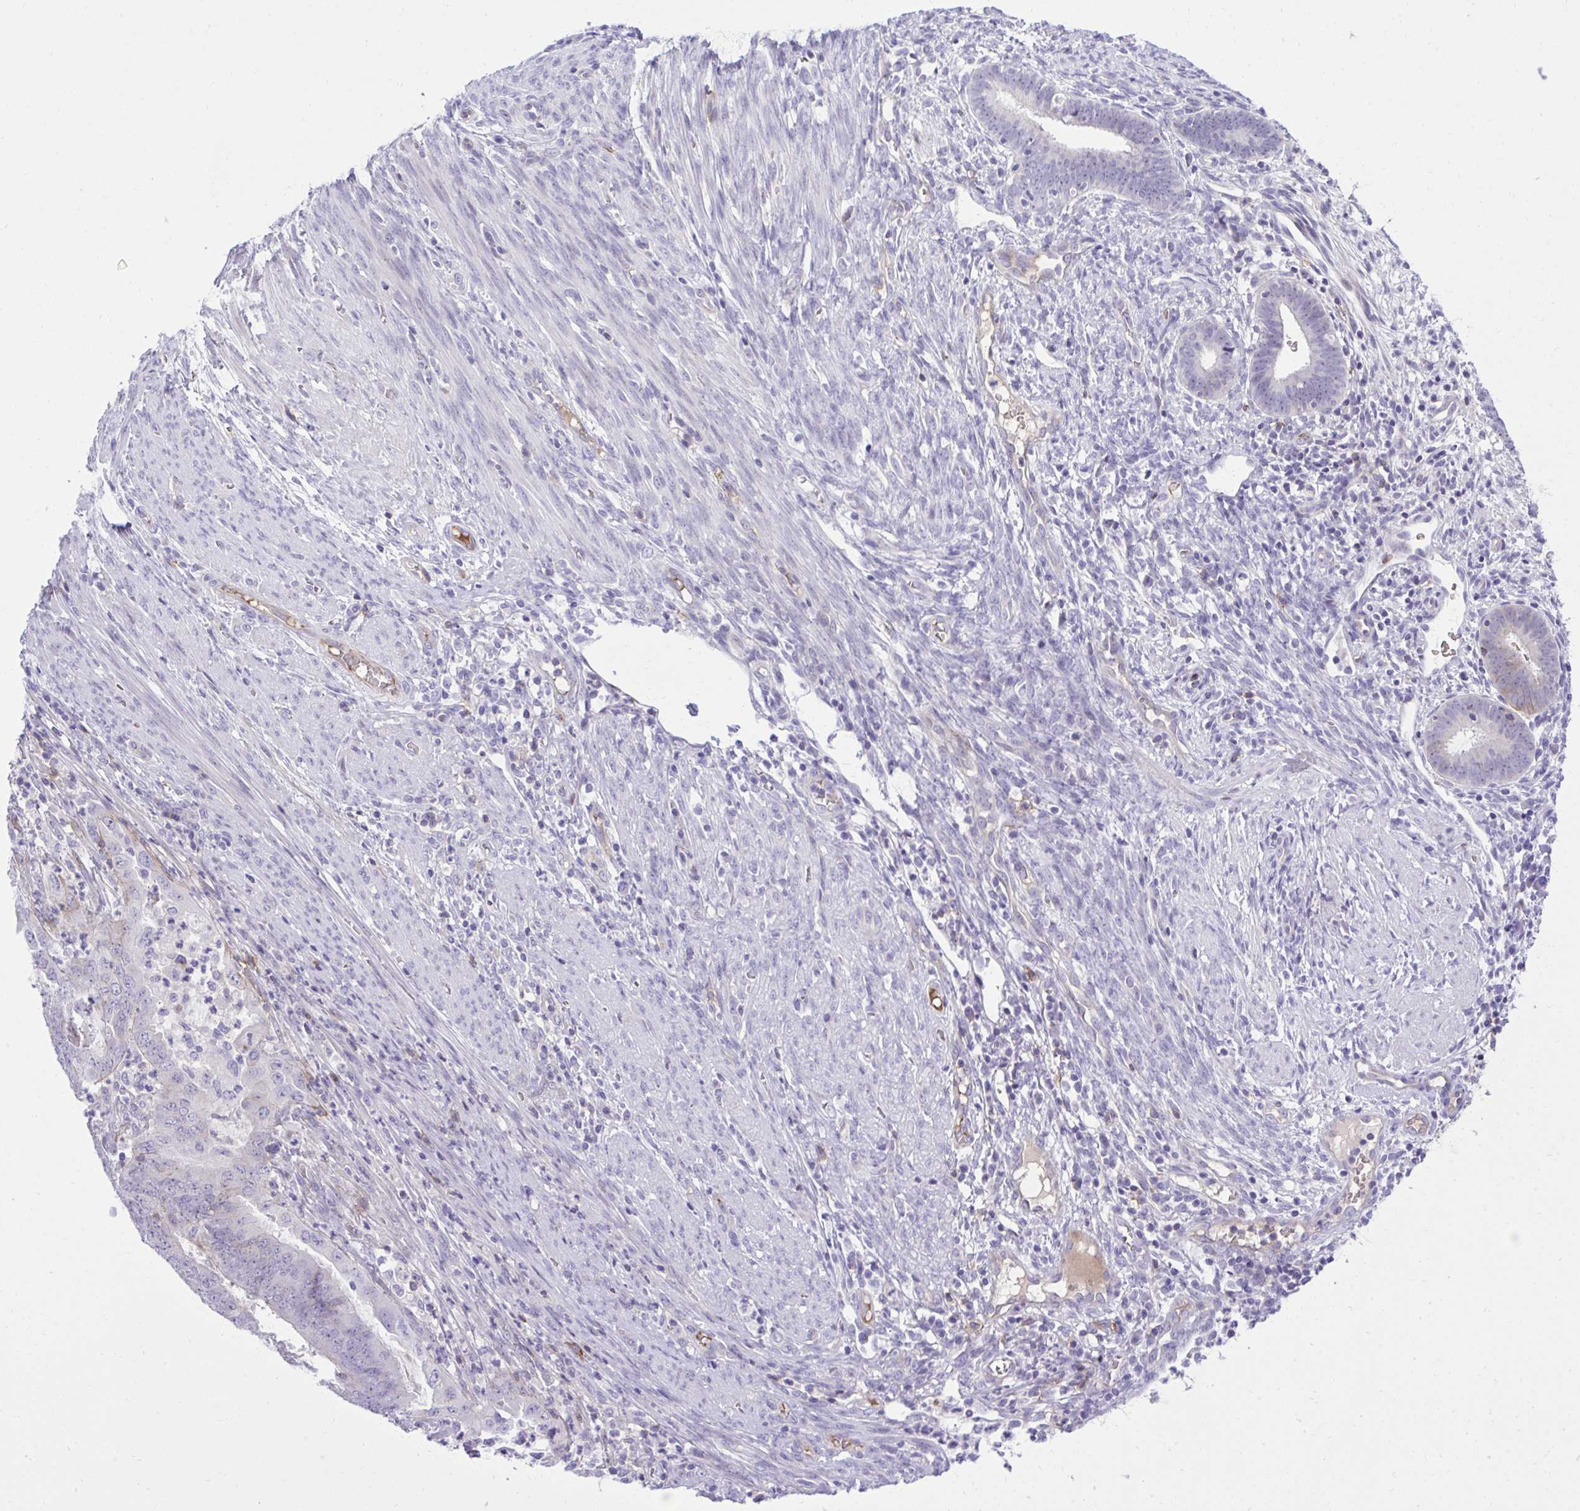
{"staining": {"intensity": "negative", "quantity": "none", "location": "none"}, "tissue": "endometrial cancer", "cell_type": "Tumor cells", "image_type": "cancer", "snomed": [{"axis": "morphology", "description": "Adenocarcinoma, NOS"}, {"axis": "topography", "description": "Endometrium"}], "caption": "The image reveals no staining of tumor cells in endometrial adenocarcinoma.", "gene": "PITPNM3", "patient": {"sex": "female", "age": 51}}